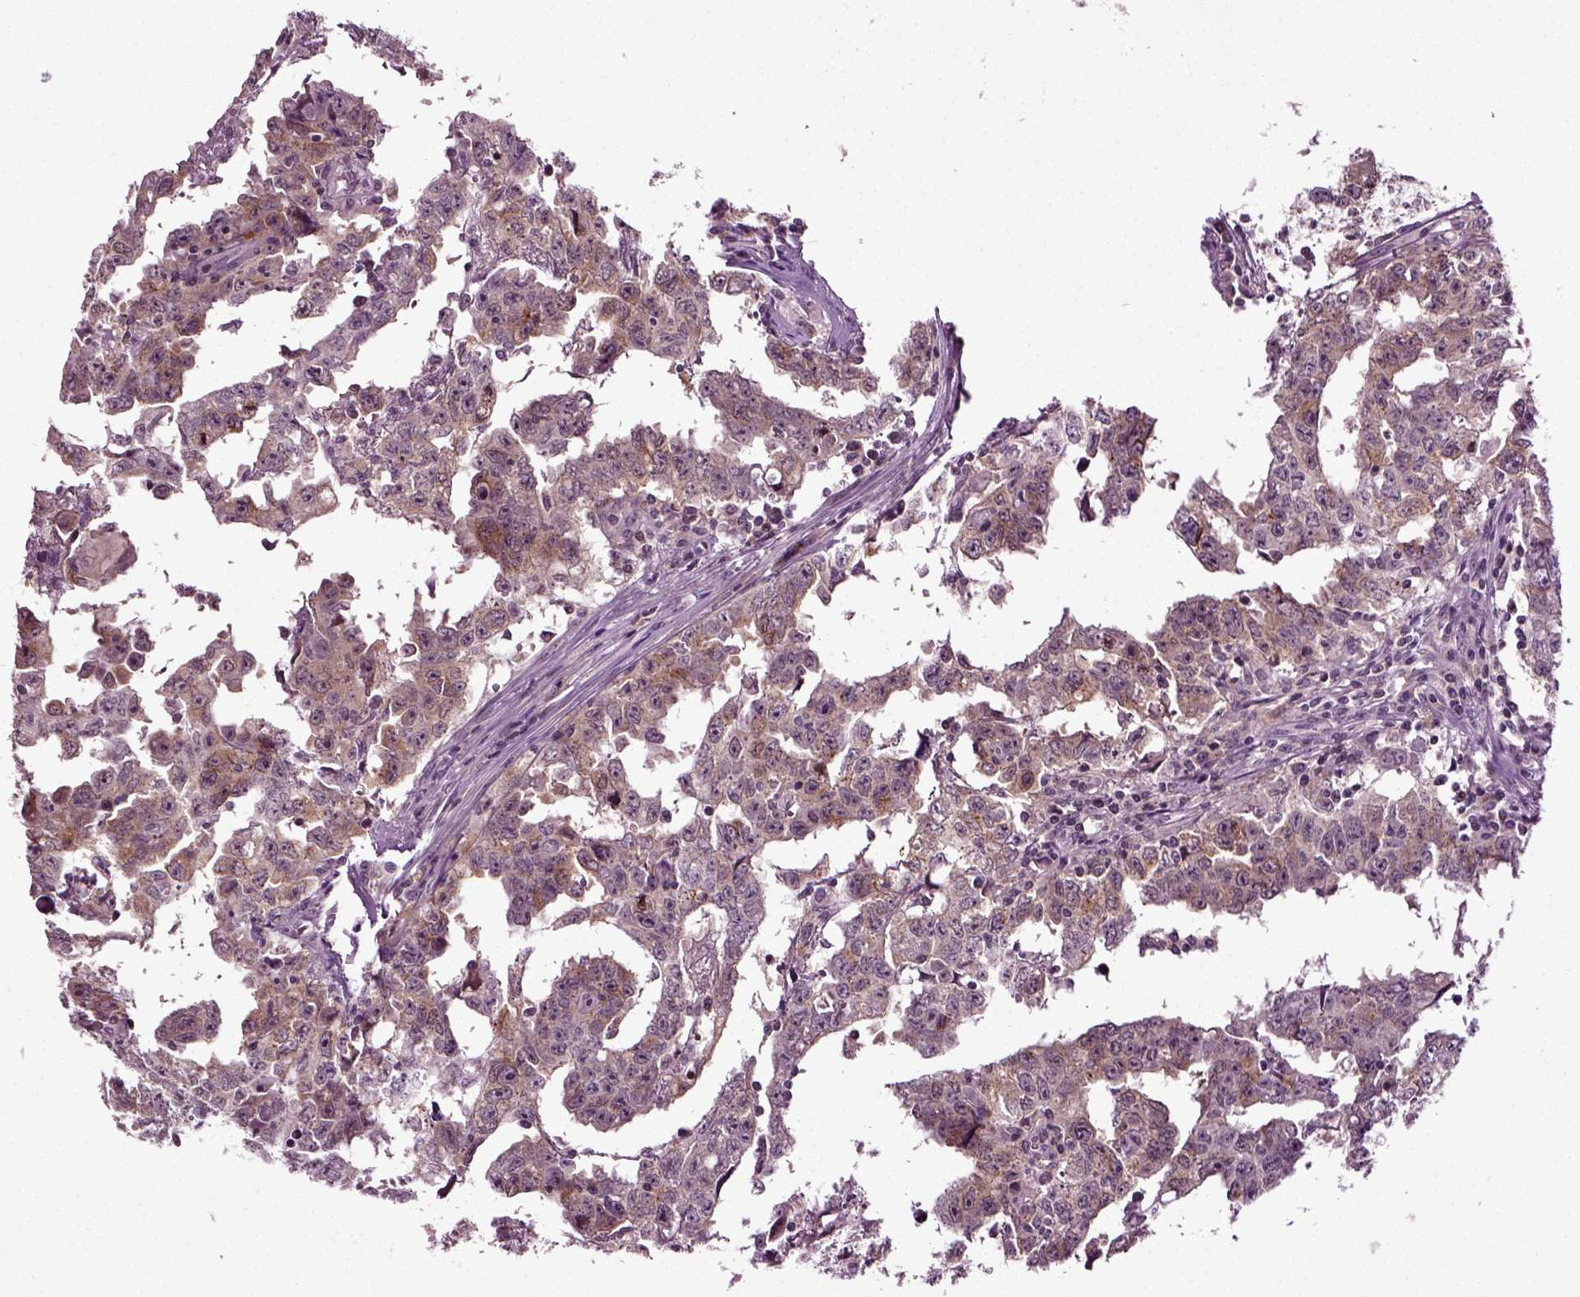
{"staining": {"intensity": "moderate", "quantity": "<25%", "location": "cytoplasmic/membranous"}, "tissue": "testis cancer", "cell_type": "Tumor cells", "image_type": "cancer", "snomed": [{"axis": "morphology", "description": "Carcinoma, Embryonal, NOS"}, {"axis": "topography", "description": "Testis"}], "caption": "Human embryonal carcinoma (testis) stained with a protein marker shows moderate staining in tumor cells.", "gene": "KNSTRN", "patient": {"sex": "male", "age": 22}}